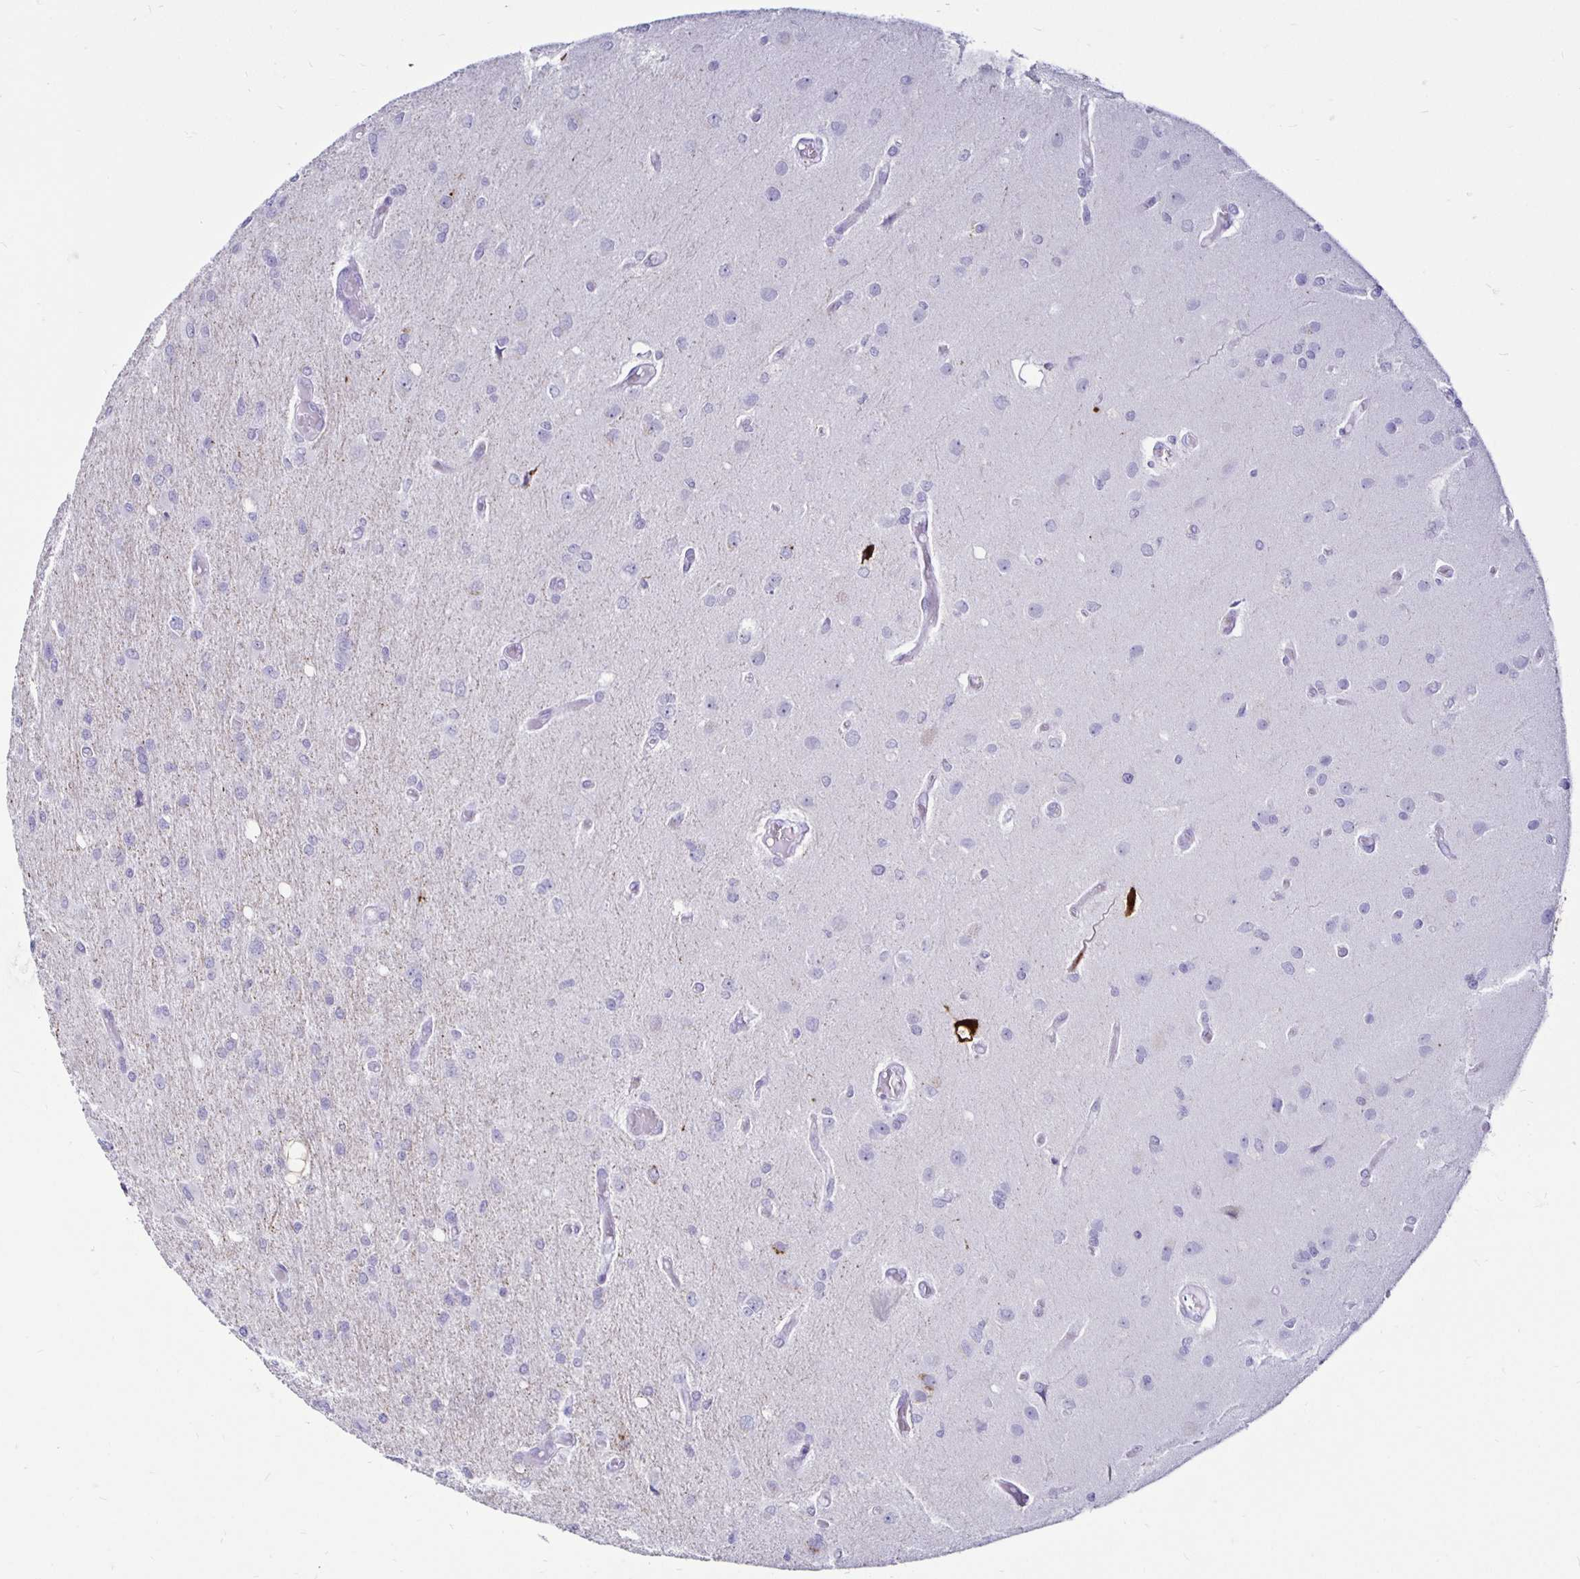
{"staining": {"intensity": "negative", "quantity": "none", "location": "none"}, "tissue": "glioma", "cell_type": "Tumor cells", "image_type": "cancer", "snomed": [{"axis": "morphology", "description": "Glioma, malignant, High grade"}, {"axis": "topography", "description": "Brain"}], "caption": "IHC of malignant high-grade glioma demonstrates no staining in tumor cells. The staining was performed using DAB to visualize the protein expression in brown, while the nuclei were stained in blue with hematoxylin (Magnification: 20x).", "gene": "TIMP1", "patient": {"sex": "female", "age": 70}}